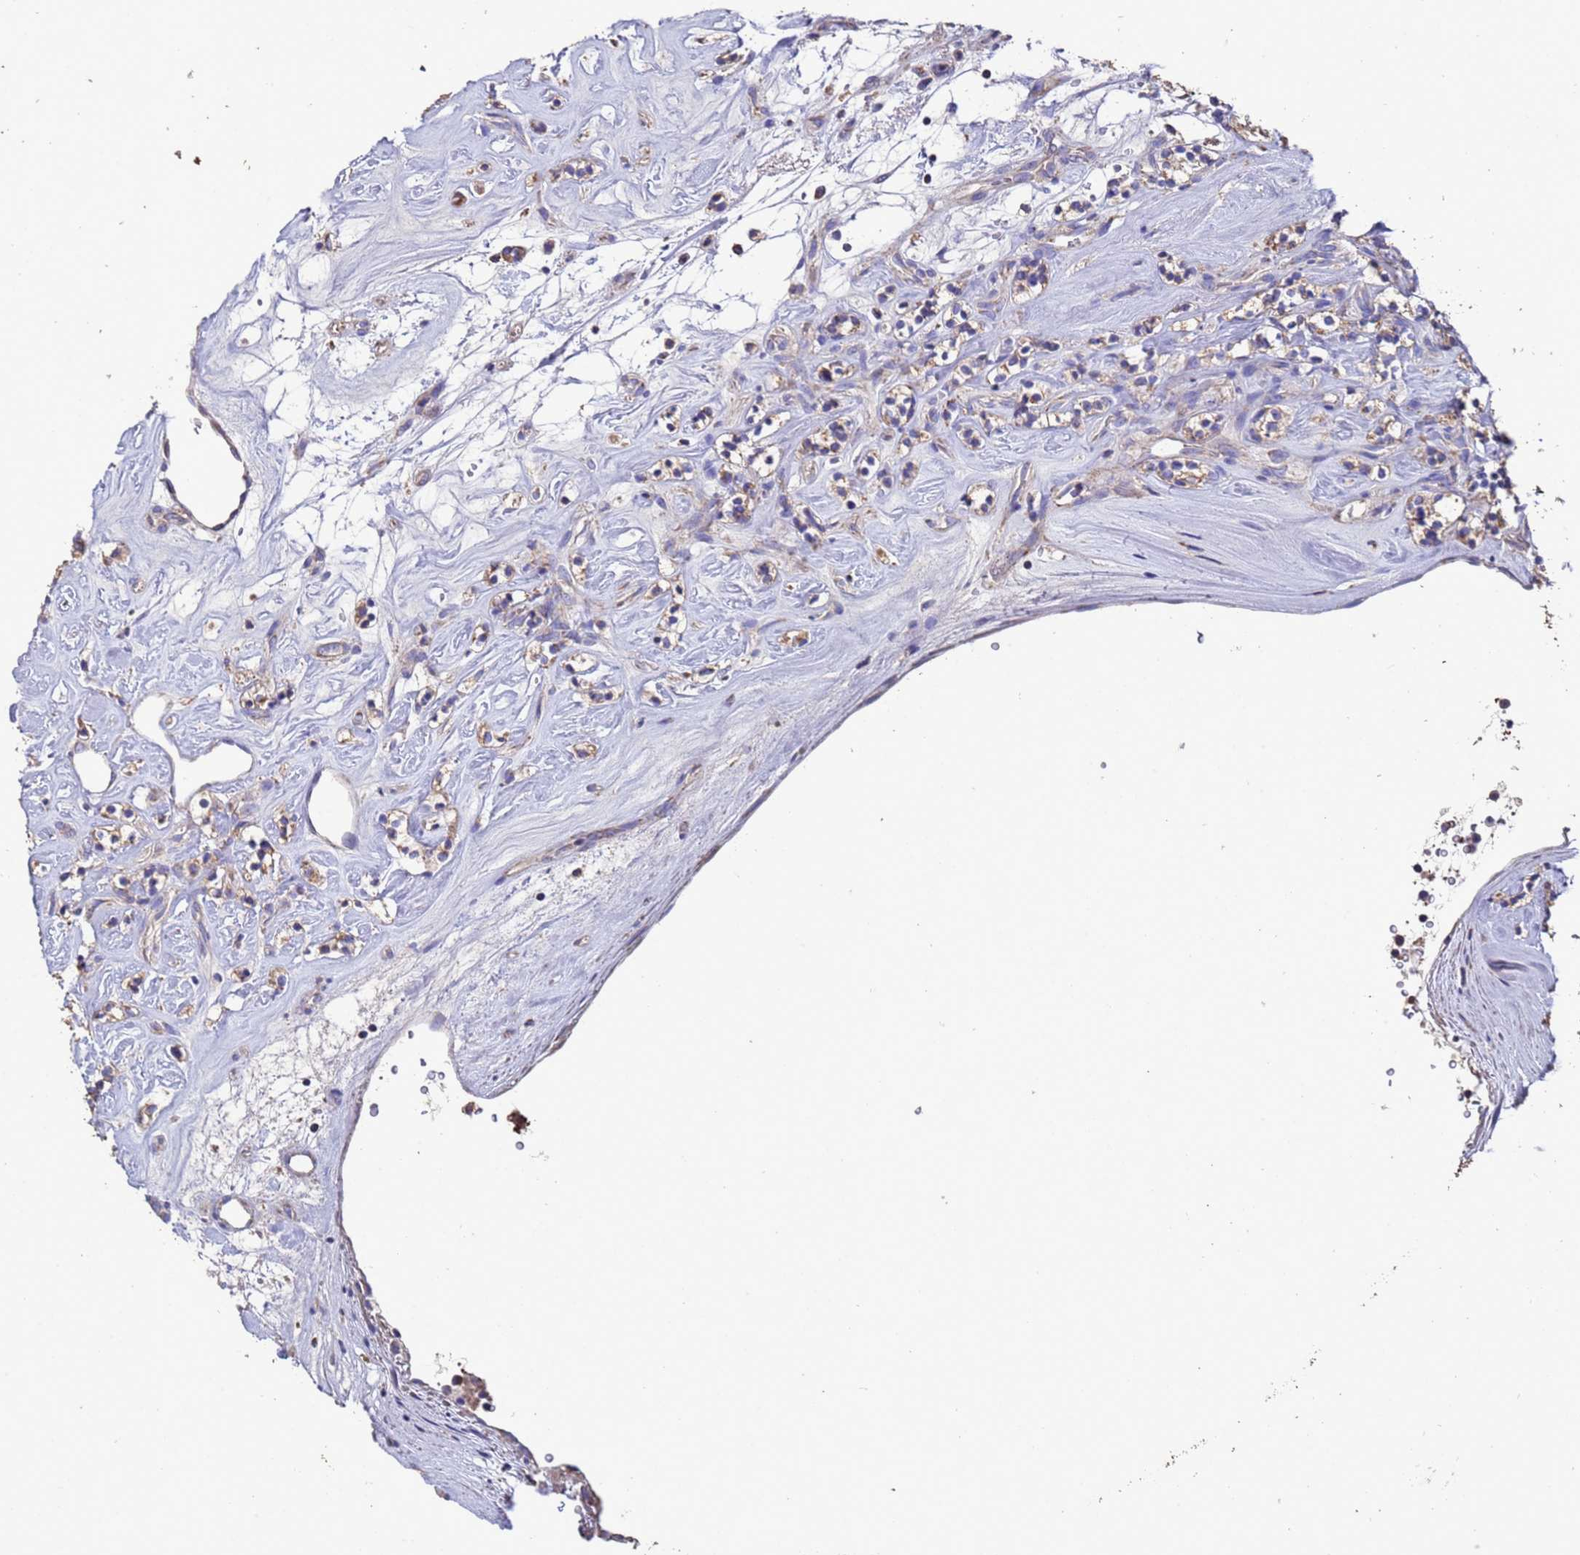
{"staining": {"intensity": "weak", "quantity": "<25%", "location": "cytoplasmic/membranous"}, "tissue": "renal cancer", "cell_type": "Tumor cells", "image_type": "cancer", "snomed": [{"axis": "morphology", "description": "Adenocarcinoma, NOS"}, {"axis": "topography", "description": "Kidney"}], "caption": "High power microscopy histopathology image of an IHC photomicrograph of renal adenocarcinoma, revealing no significant positivity in tumor cells. (DAB (3,3'-diaminobenzidine) IHC visualized using brightfield microscopy, high magnification).", "gene": "ZNFX1", "patient": {"sex": "male", "age": 77}}